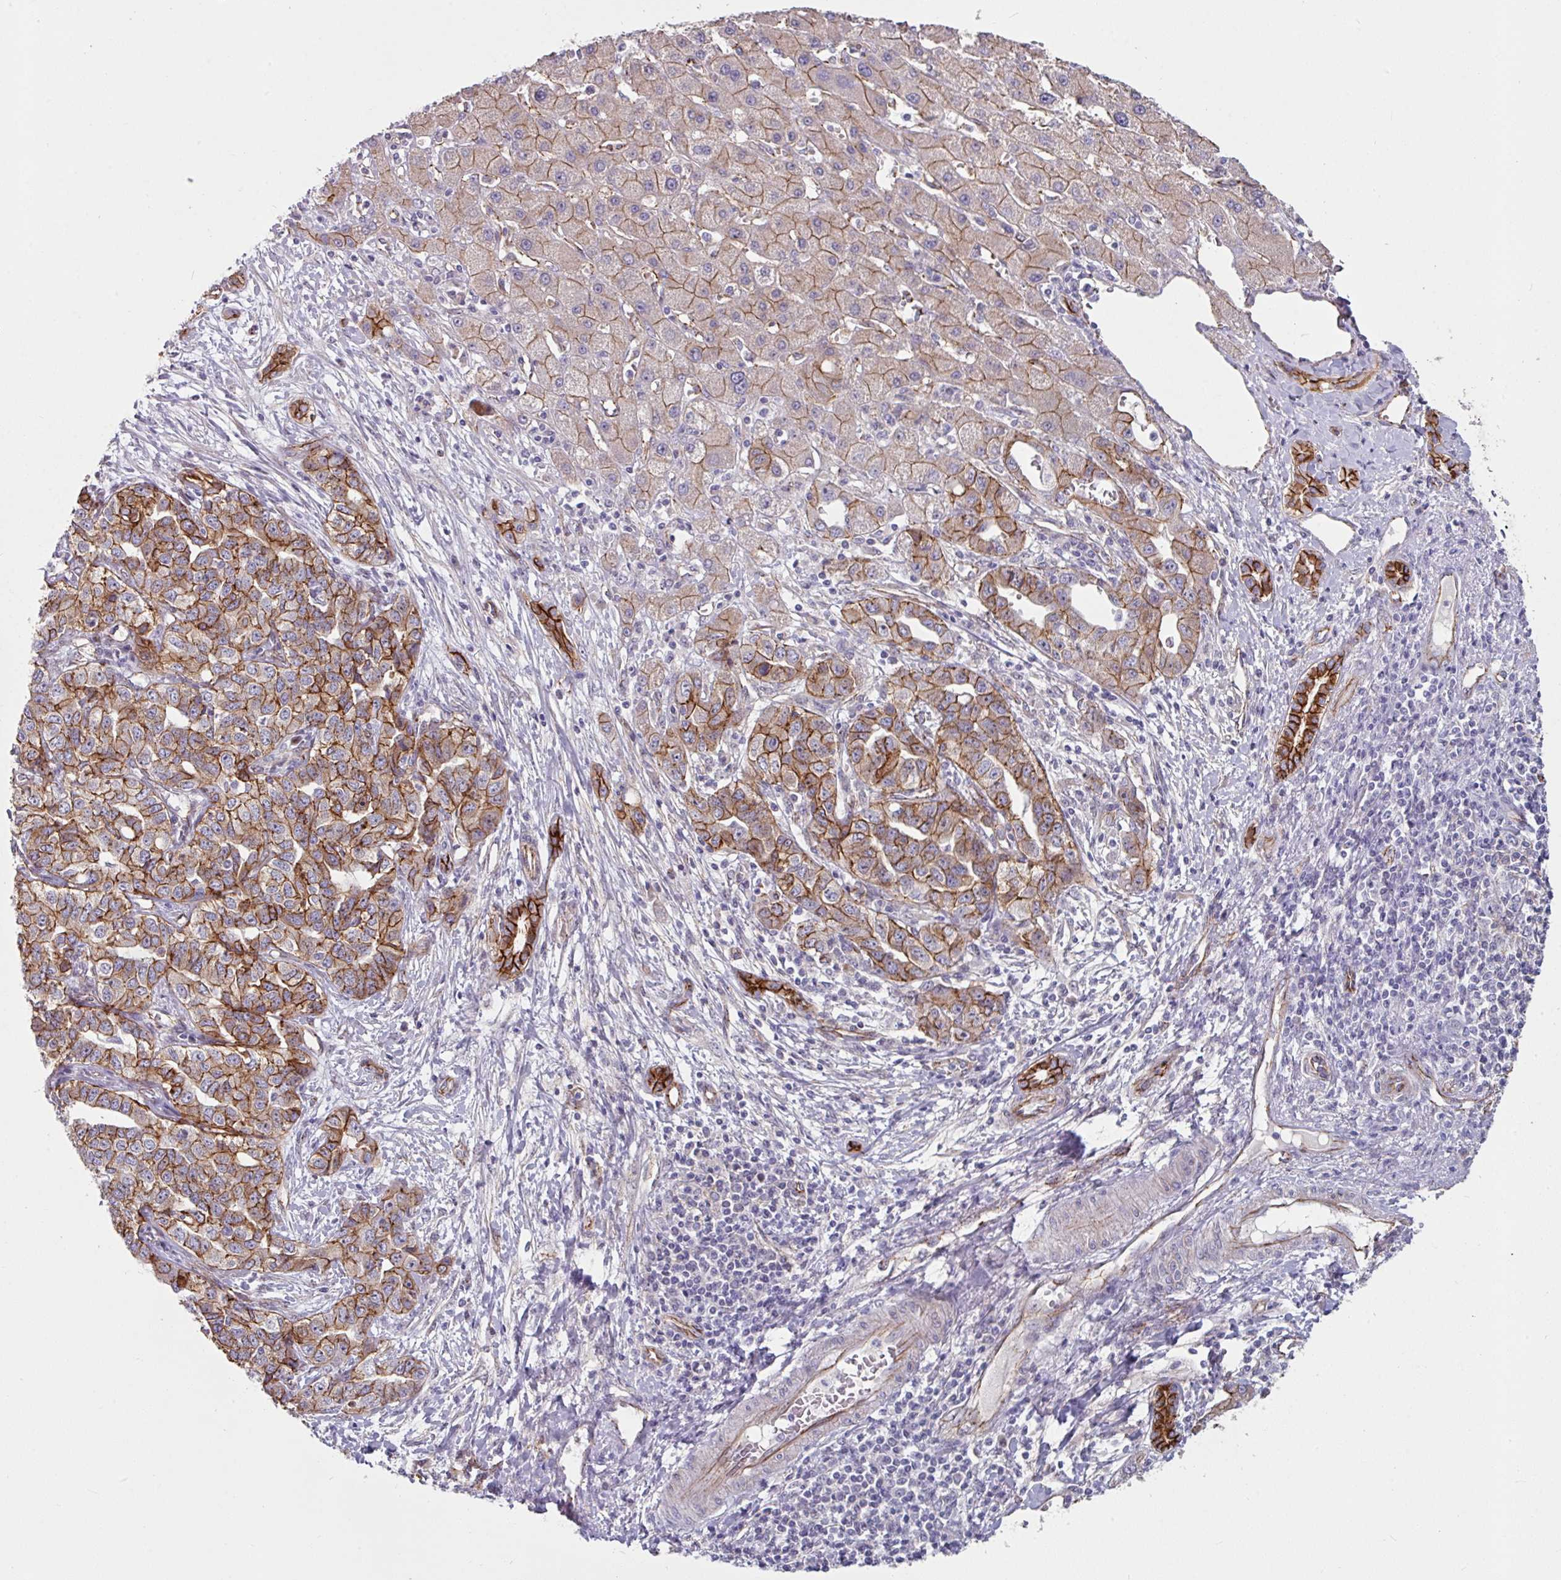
{"staining": {"intensity": "strong", "quantity": ">75%", "location": "cytoplasmic/membranous"}, "tissue": "liver cancer", "cell_type": "Tumor cells", "image_type": "cancer", "snomed": [{"axis": "morphology", "description": "Cholangiocarcinoma"}, {"axis": "topography", "description": "Liver"}], "caption": "Liver cancer (cholangiocarcinoma) was stained to show a protein in brown. There is high levels of strong cytoplasmic/membranous staining in about >75% of tumor cells.", "gene": "JUP", "patient": {"sex": "male", "age": 59}}